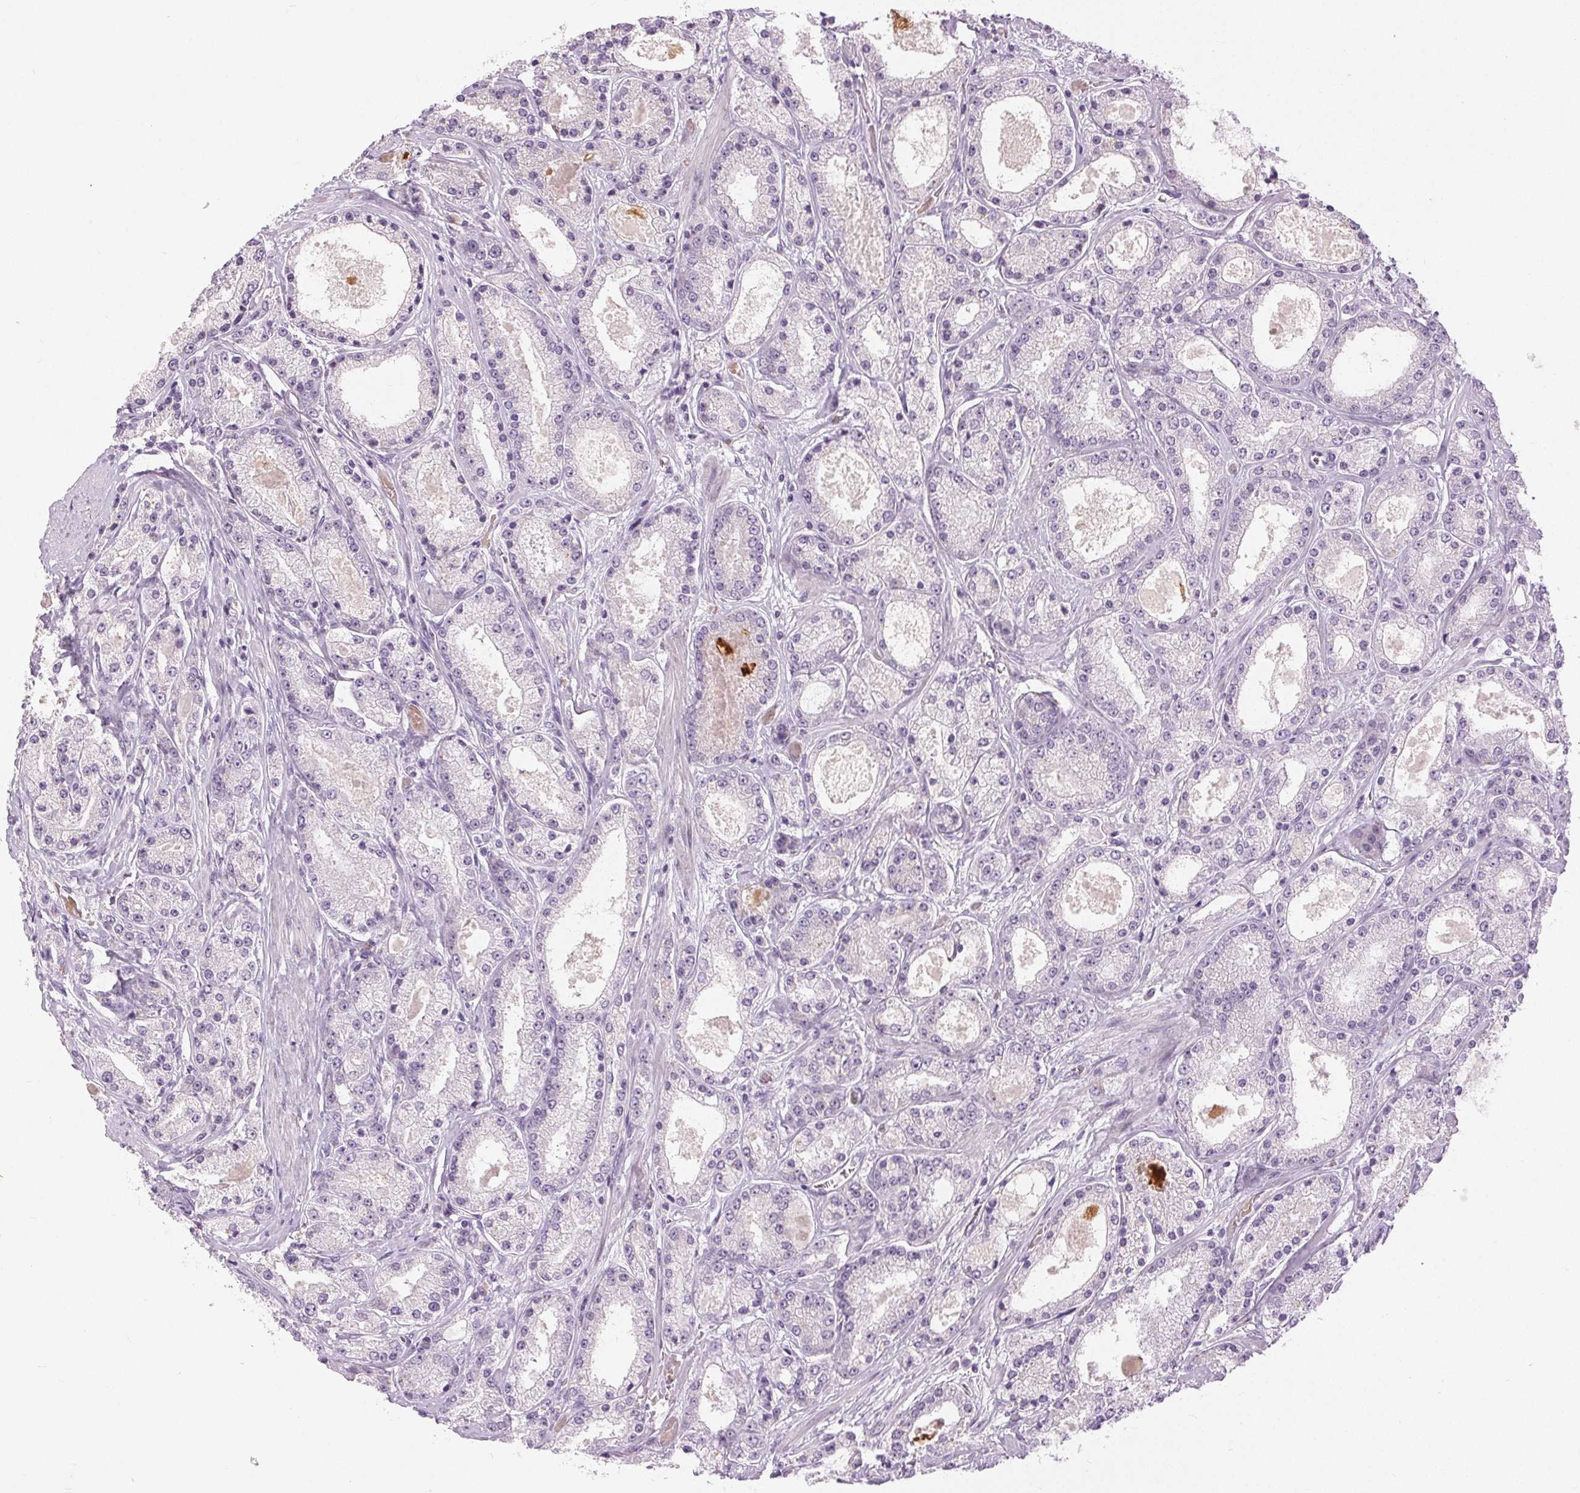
{"staining": {"intensity": "negative", "quantity": "none", "location": "none"}, "tissue": "prostate cancer", "cell_type": "Tumor cells", "image_type": "cancer", "snomed": [{"axis": "morphology", "description": "Adenocarcinoma, High grade"}, {"axis": "topography", "description": "Prostate"}], "caption": "This is a image of immunohistochemistry staining of high-grade adenocarcinoma (prostate), which shows no positivity in tumor cells.", "gene": "DSG3", "patient": {"sex": "male", "age": 67}}